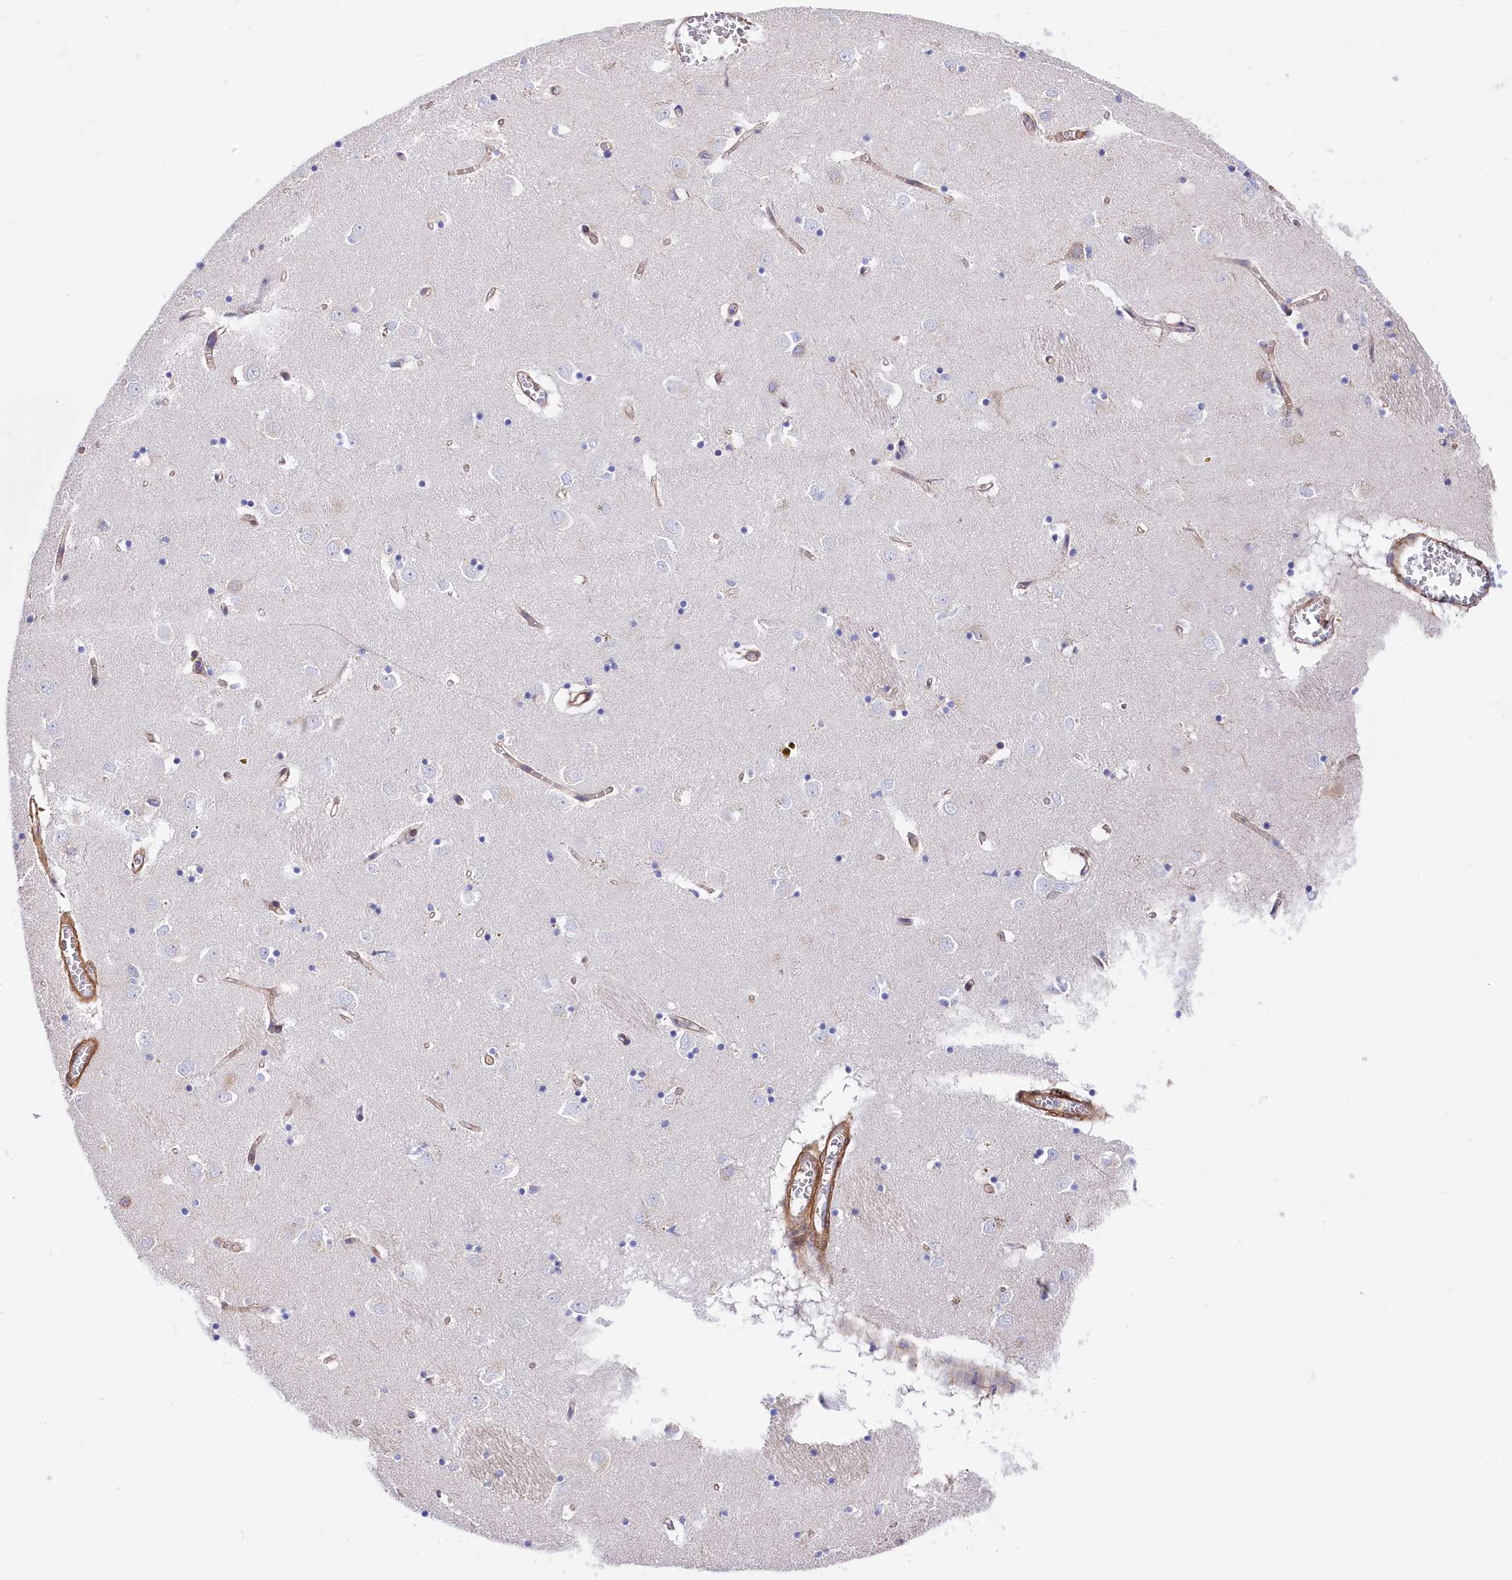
{"staining": {"intensity": "negative", "quantity": "none", "location": "none"}, "tissue": "caudate", "cell_type": "Glial cells", "image_type": "normal", "snomed": [{"axis": "morphology", "description": "Normal tissue, NOS"}, {"axis": "topography", "description": "Lateral ventricle wall"}], "caption": "DAB immunohistochemical staining of normal caudate demonstrates no significant staining in glial cells.", "gene": "TNKS1BP1", "patient": {"sex": "male", "age": 70}}